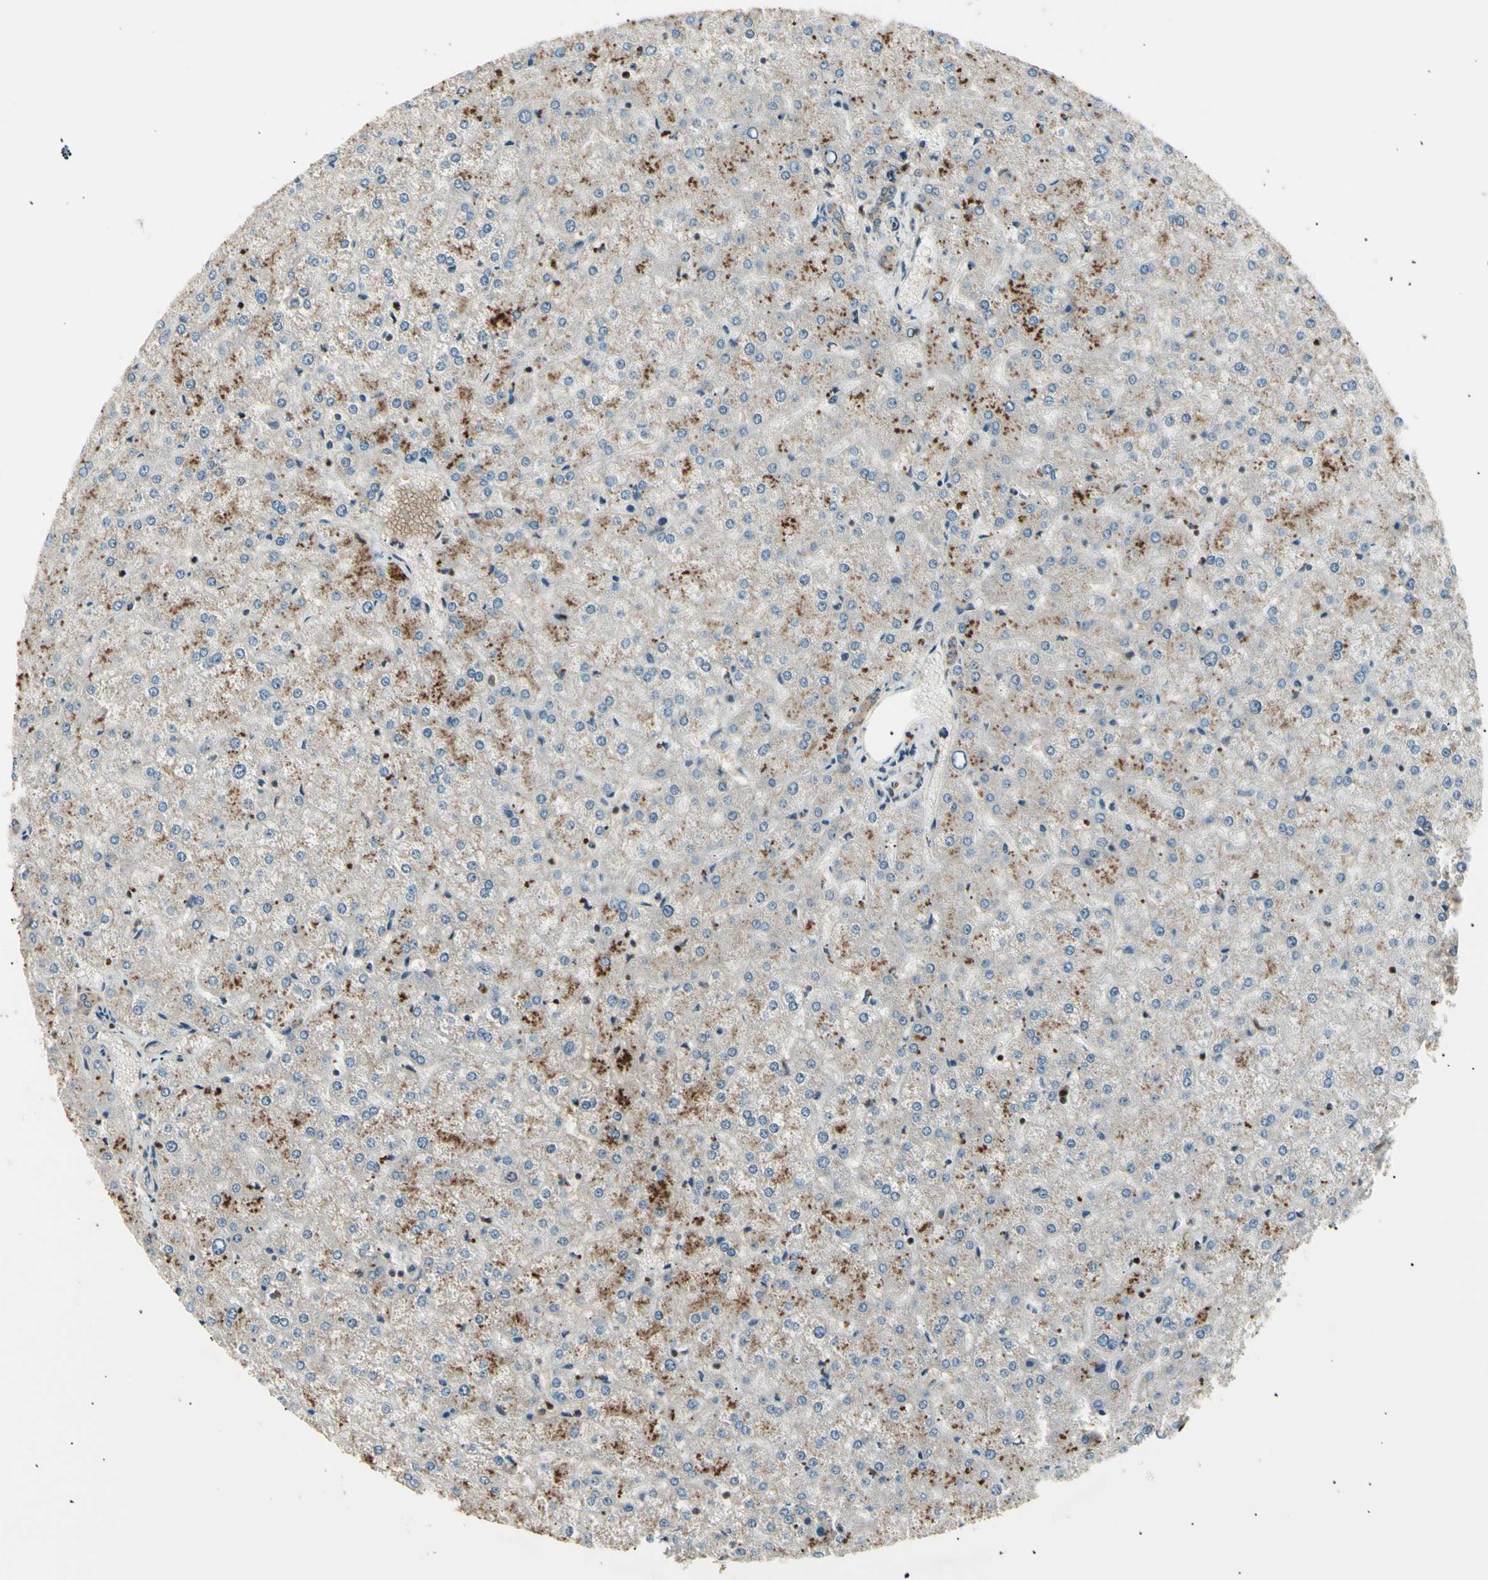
{"staining": {"intensity": "weak", "quantity": ">75%", "location": "cytoplasmic/membranous"}, "tissue": "liver", "cell_type": "Cholangiocytes", "image_type": "normal", "snomed": [{"axis": "morphology", "description": "Normal tissue, NOS"}, {"axis": "topography", "description": "Liver"}], "caption": "Liver was stained to show a protein in brown. There is low levels of weak cytoplasmic/membranous positivity in about >75% of cholangiocytes. (Brightfield microscopy of DAB IHC at high magnification).", "gene": "NUAK2", "patient": {"sex": "female", "age": 32}}